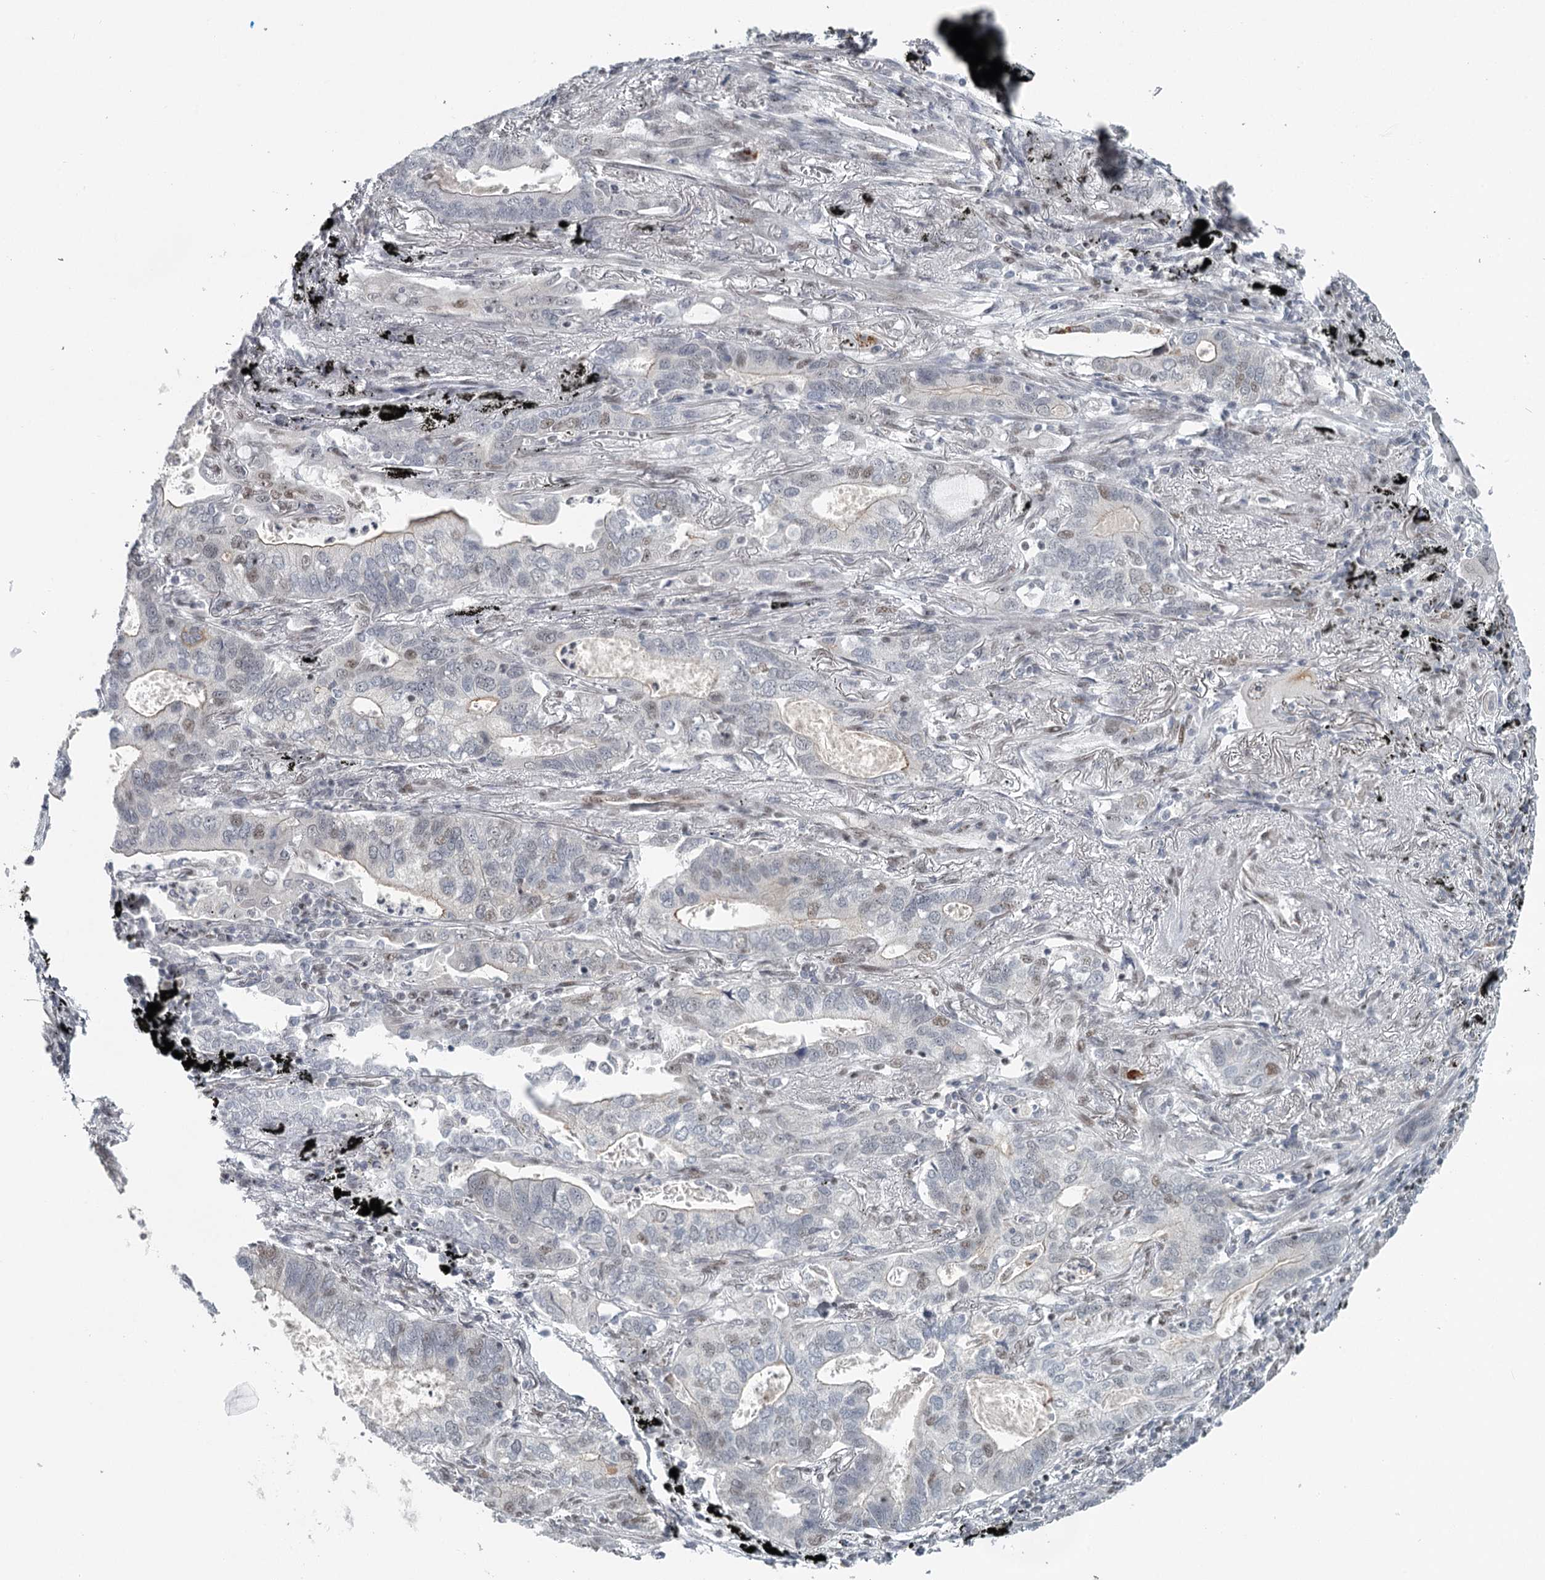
{"staining": {"intensity": "weak", "quantity": "25%-75%", "location": "nuclear"}, "tissue": "lung cancer", "cell_type": "Tumor cells", "image_type": "cancer", "snomed": [{"axis": "morphology", "description": "Adenocarcinoma, NOS"}, {"axis": "topography", "description": "Lung"}], "caption": "Immunohistochemical staining of adenocarcinoma (lung) displays weak nuclear protein expression in about 25%-75% of tumor cells.", "gene": "FAM13C", "patient": {"sex": "male", "age": 67}}